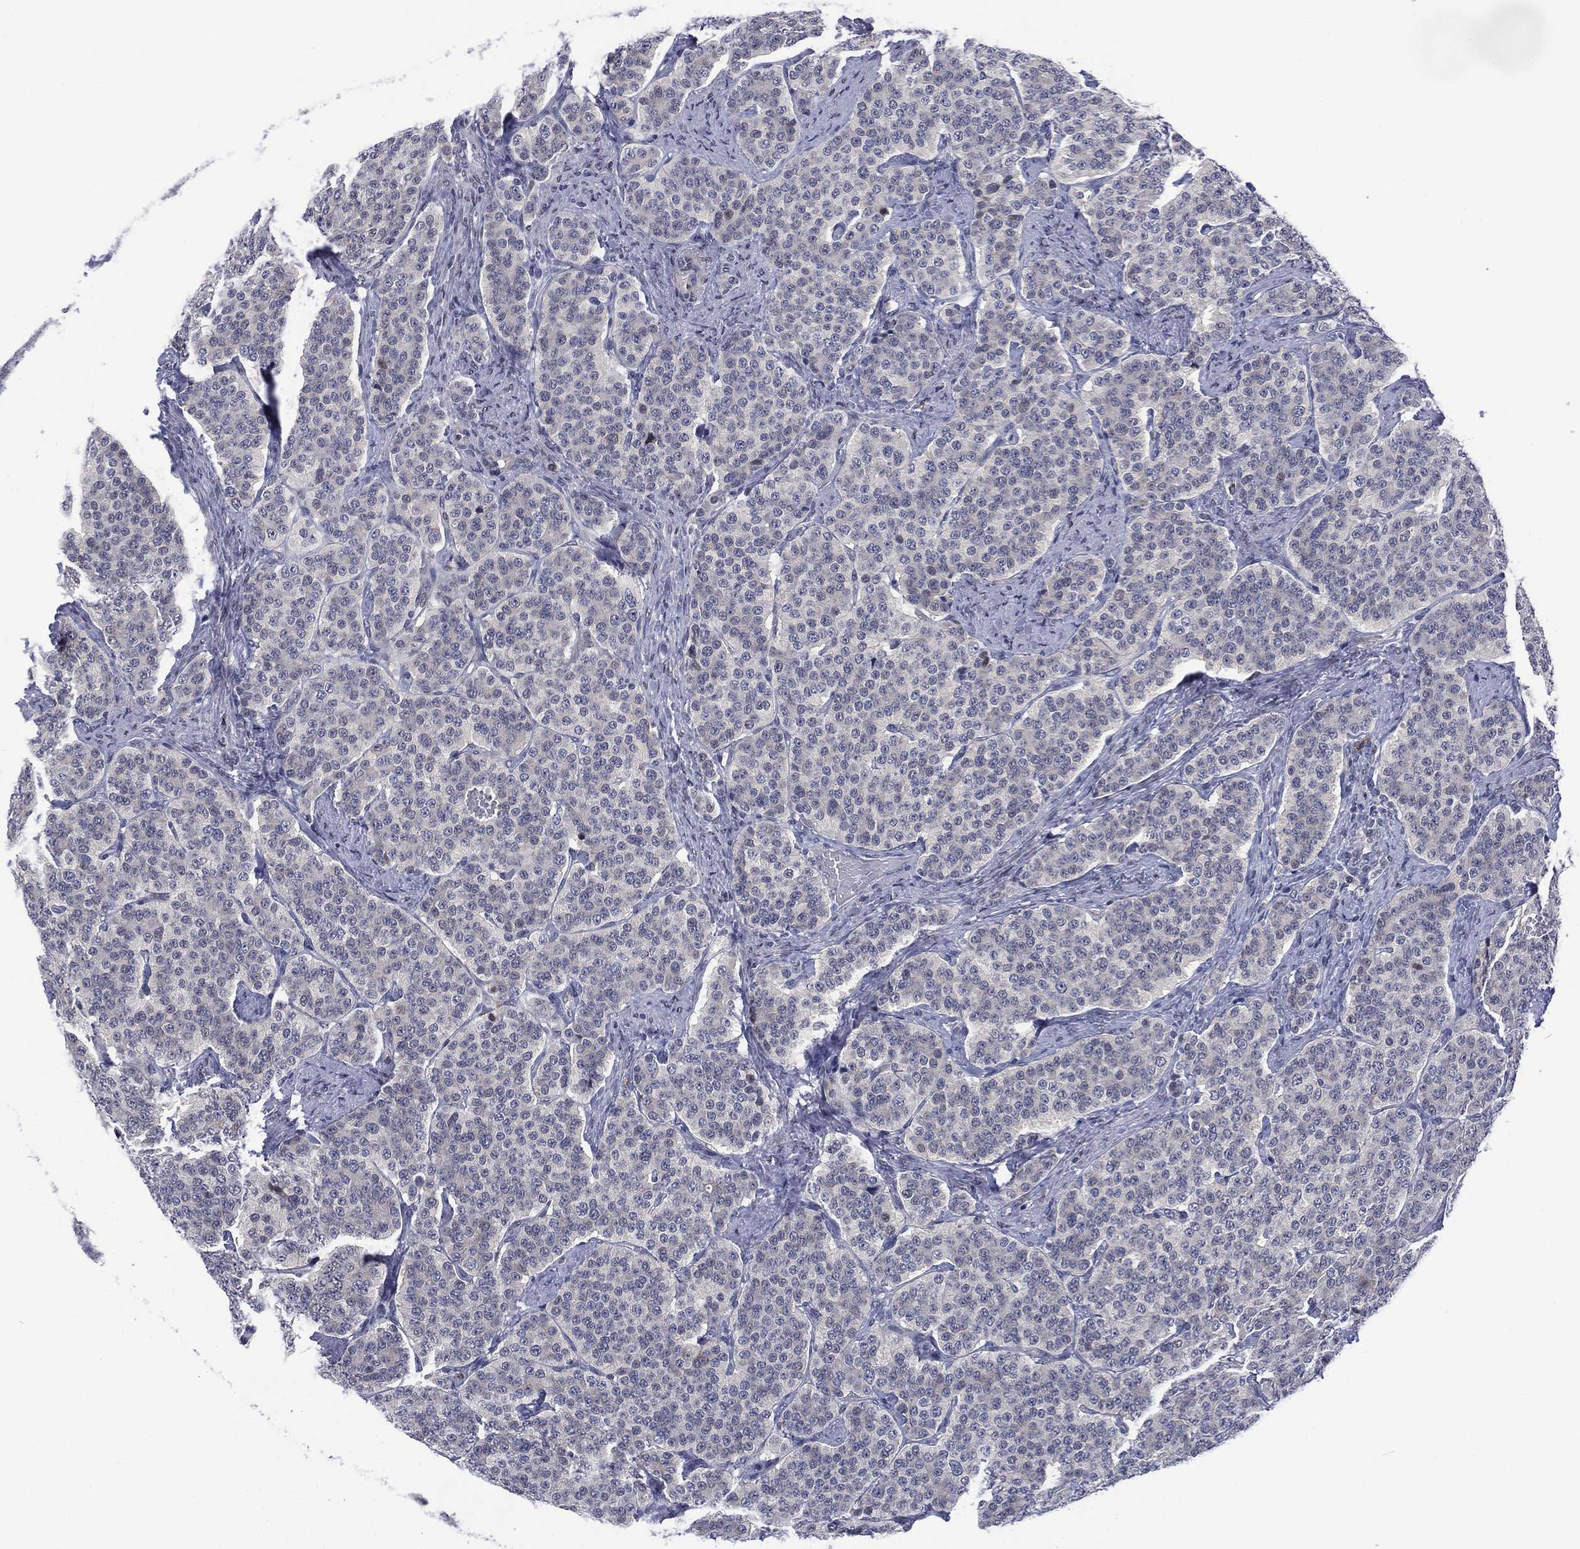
{"staining": {"intensity": "negative", "quantity": "none", "location": "none"}, "tissue": "carcinoid", "cell_type": "Tumor cells", "image_type": "cancer", "snomed": [{"axis": "morphology", "description": "Carcinoid, malignant, NOS"}, {"axis": "topography", "description": "Small intestine"}], "caption": "Tumor cells show no significant protein positivity in carcinoid (malignant).", "gene": "SLC4A4", "patient": {"sex": "female", "age": 58}}